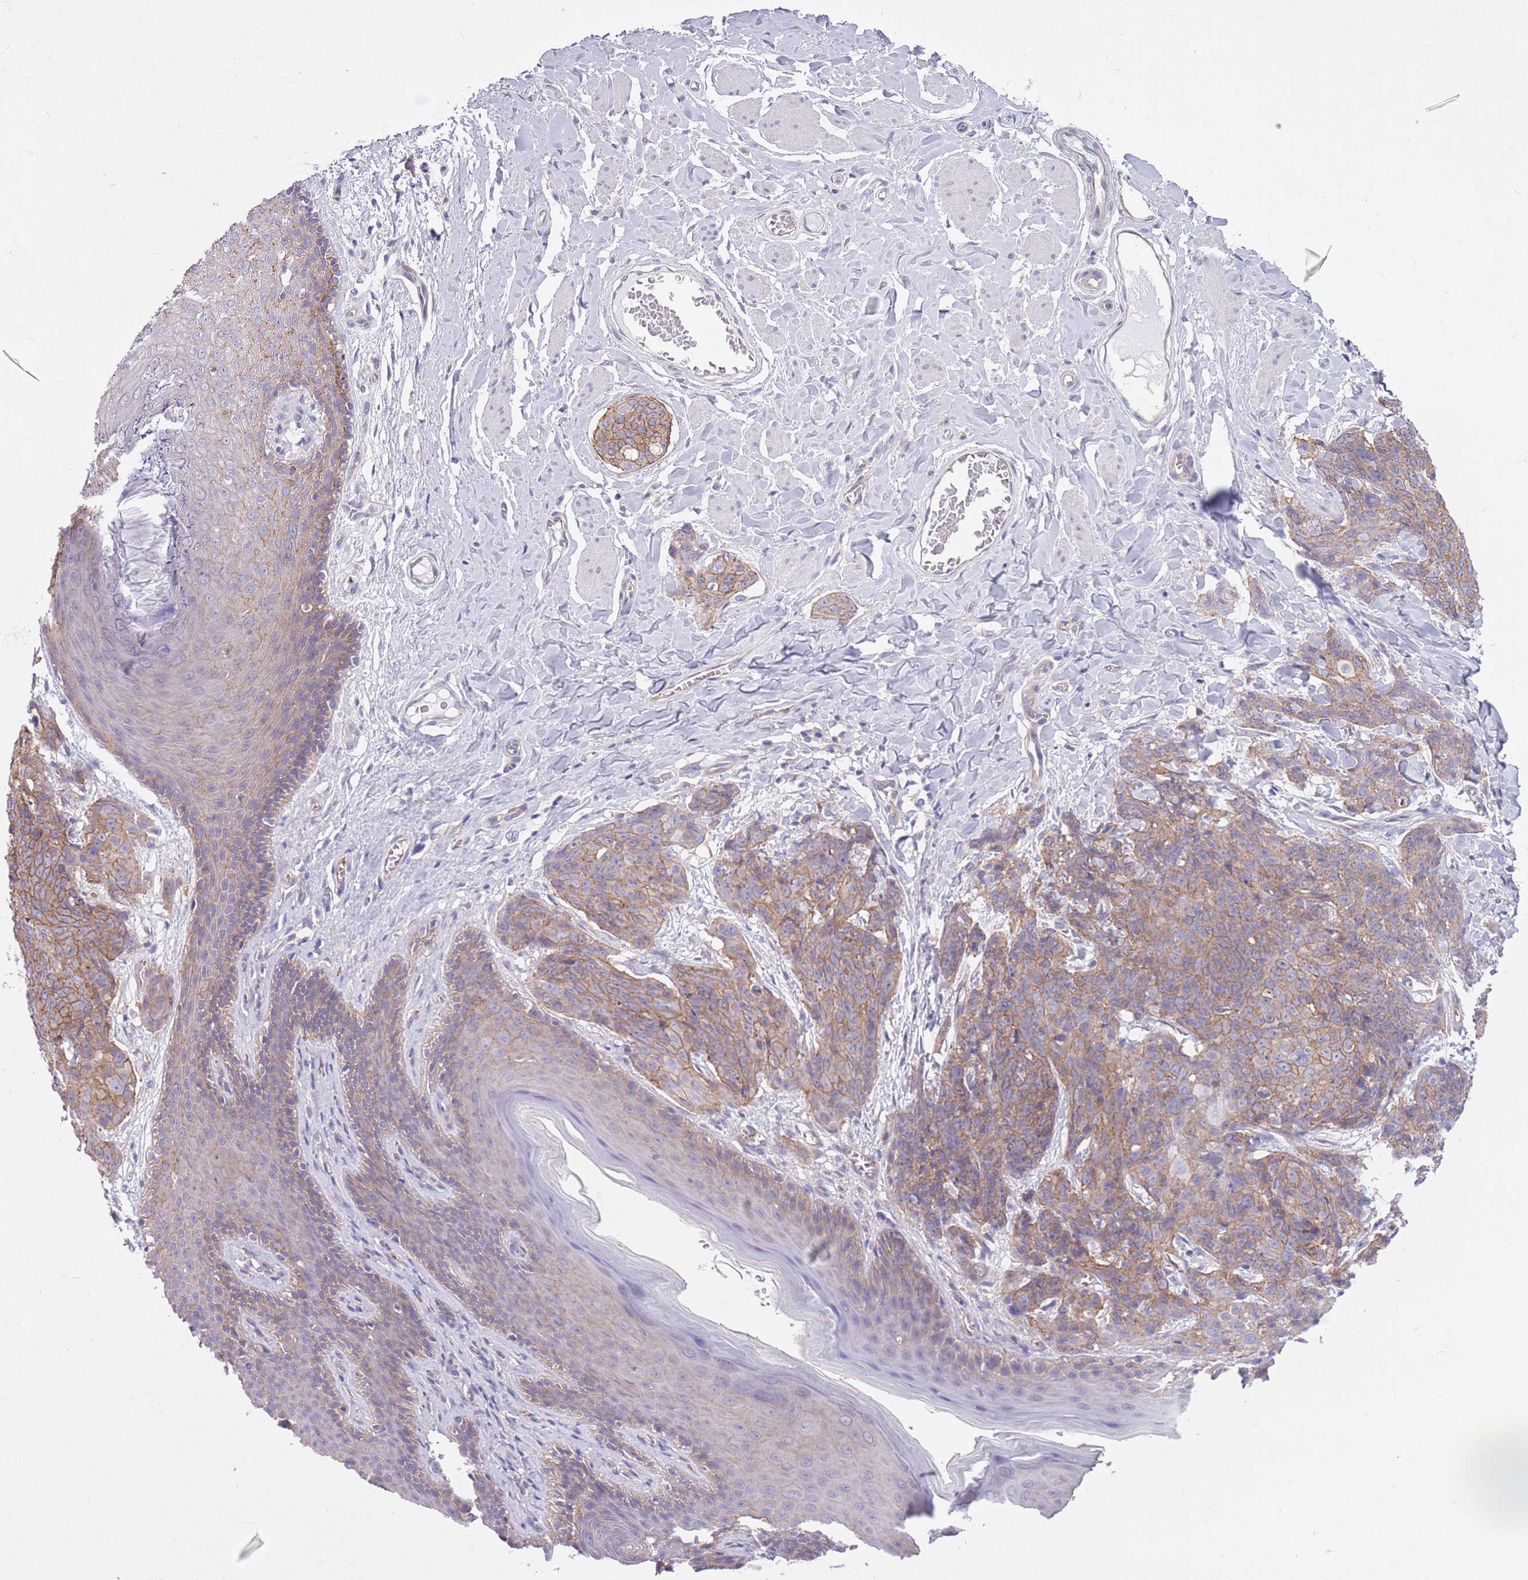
{"staining": {"intensity": "moderate", "quantity": ">75%", "location": "cytoplasmic/membranous"}, "tissue": "skin cancer", "cell_type": "Tumor cells", "image_type": "cancer", "snomed": [{"axis": "morphology", "description": "Squamous cell carcinoma, NOS"}, {"axis": "topography", "description": "Skin"}, {"axis": "topography", "description": "Vulva"}], "caption": "IHC micrograph of neoplastic tissue: human skin squamous cell carcinoma stained using immunohistochemistry (IHC) reveals medium levels of moderate protein expression localized specifically in the cytoplasmic/membranous of tumor cells, appearing as a cytoplasmic/membranous brown color.", "gene": "PARP8", "patient": {"sex": "female", "age": 85}}